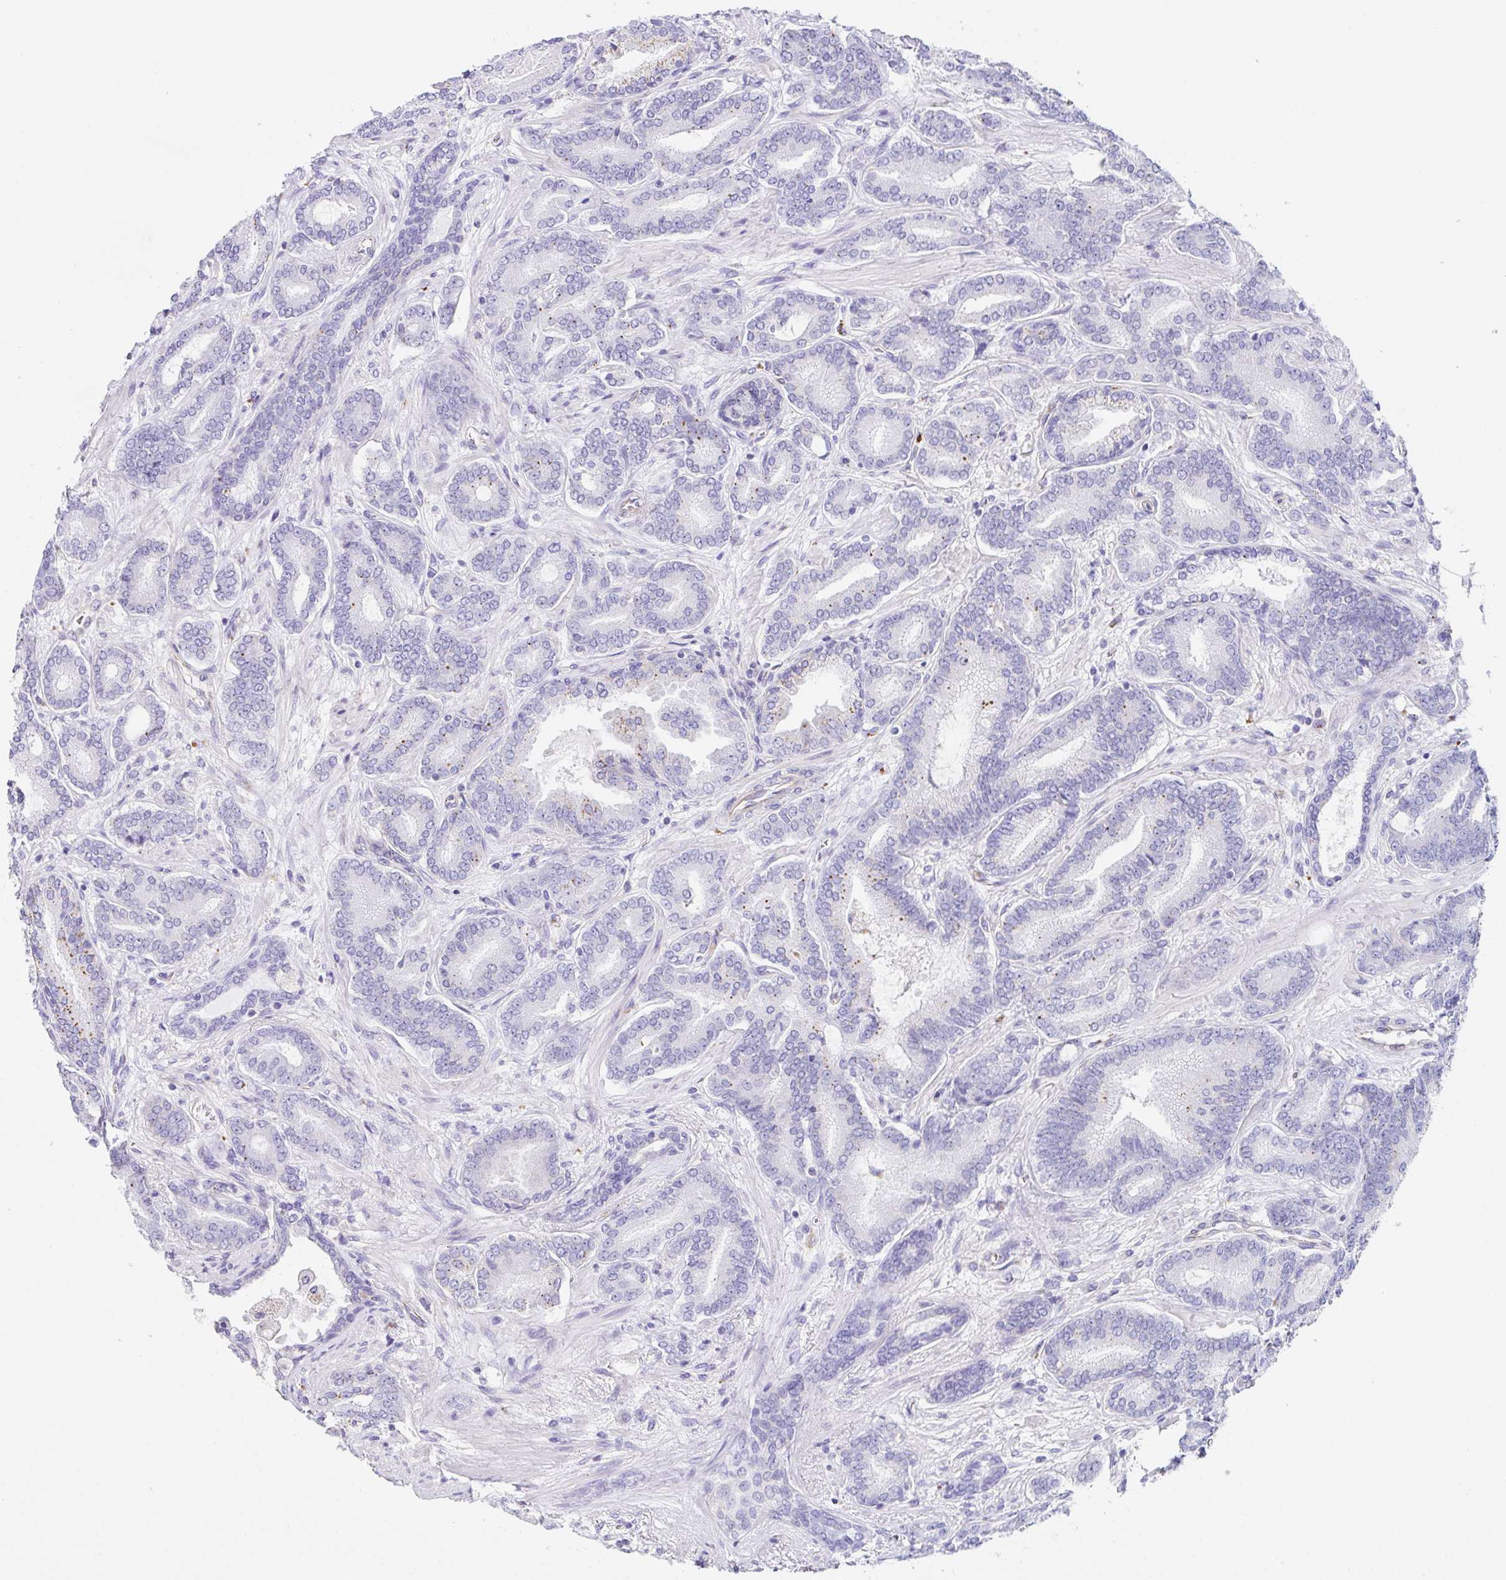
{"staining": {"intensity": "moderate", "quantity": "<25%", "location": "cytoplasmic/membranous"}, "tissue": "prostate cancer", "cell_type": "Tumor cells", "image_type": "cancer", "snomed": [{"axis": "morphology", "description": "Adenocarcinoma, High grade"}, {"axis": "topography", "description": "Prostate"}], "caption": "Brown immunohistochemical staining in human prostate high-grade adenocarcinoma shows moderate cytoplasmic/membranous staining in about <25% of tumor cells.", "gene": "DKK4", "patient": {"sex": "male", "age": 62}}